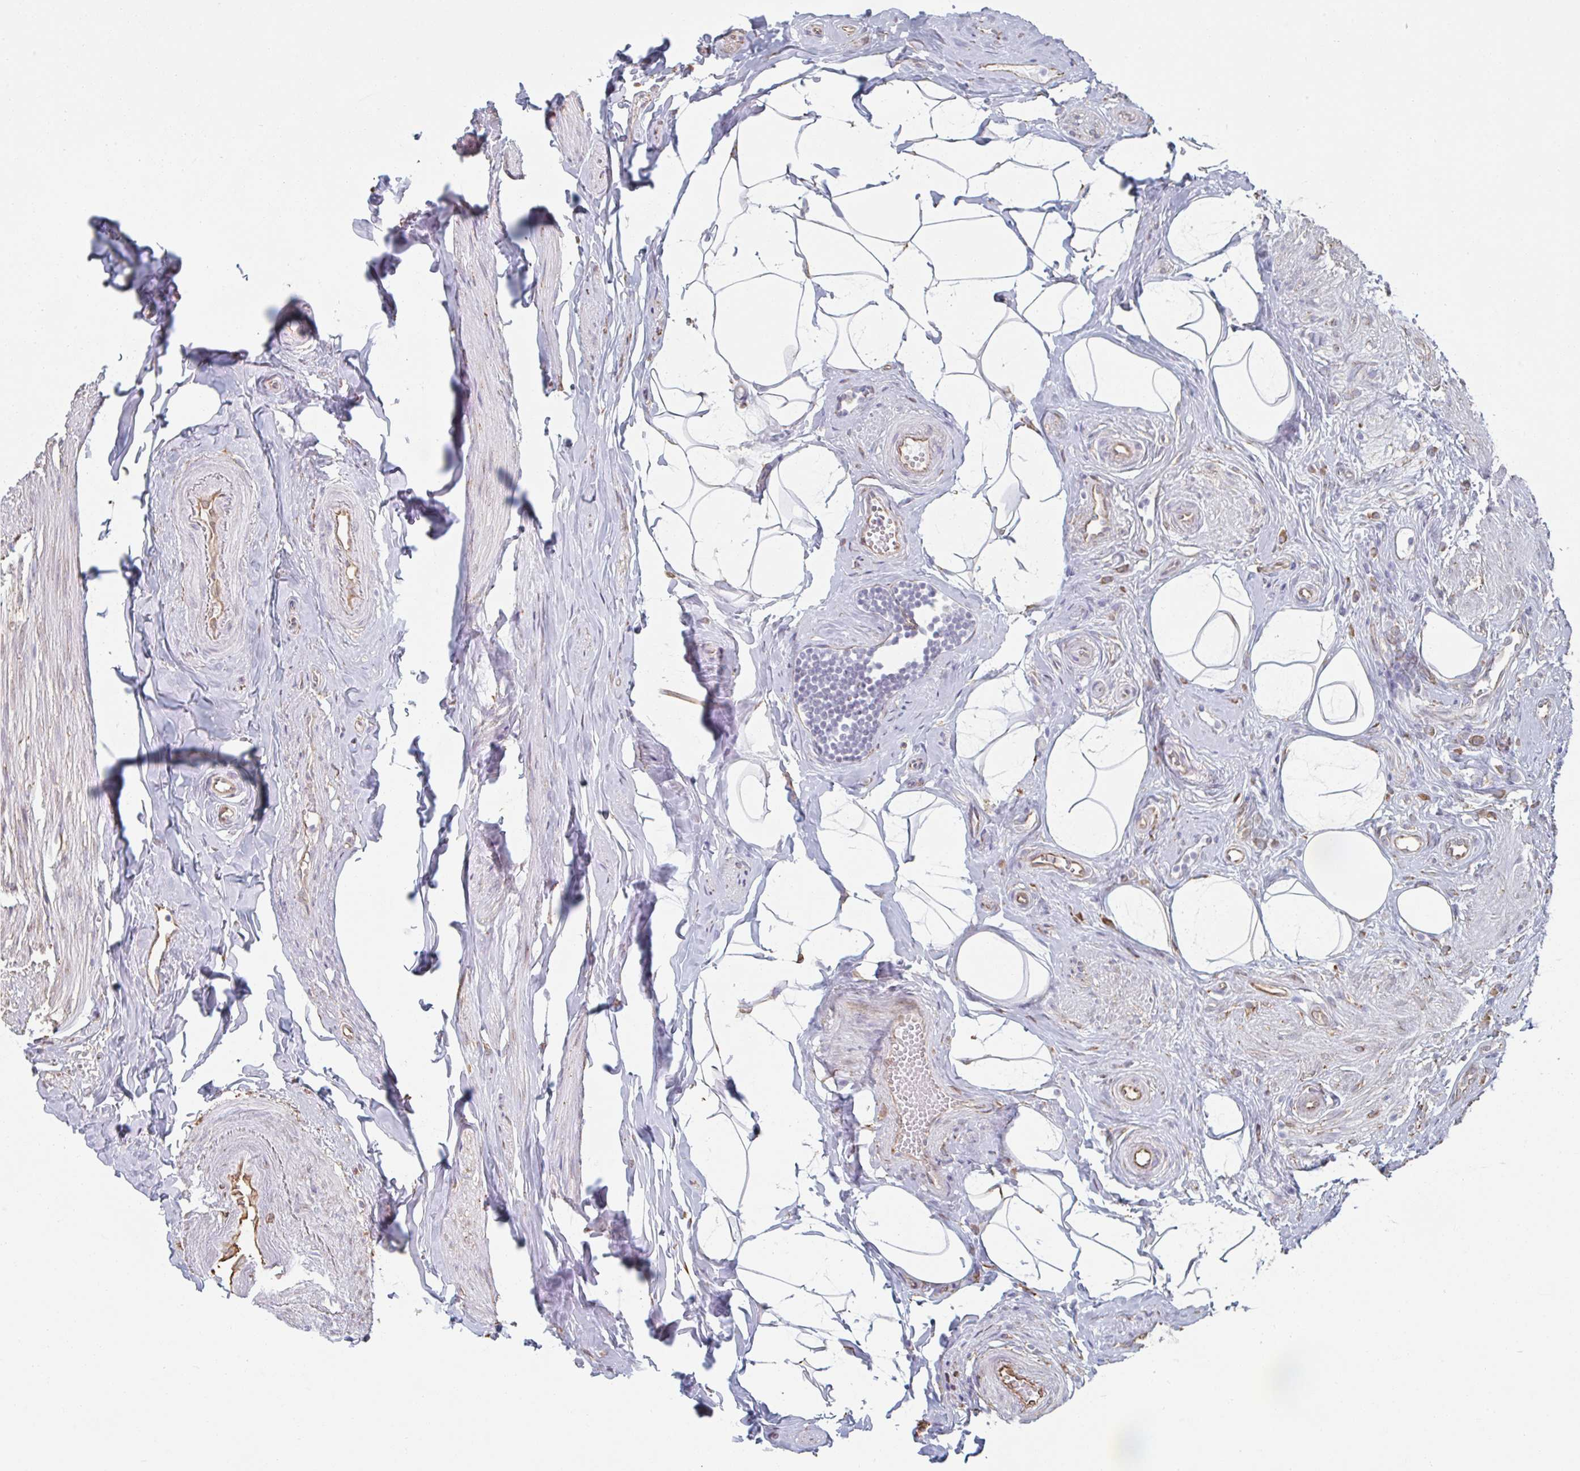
{"staining": {"intensity": "negative", "quantity": "none", "location": "none"}, "tissue": "appendix", "cell_type": "Glandular cells", "image_type": "normal", "snomed": [{"axis": "morphology", "description": "Normal tissue, NOS"}, {"axis": "topography", "description": "Appendix"}], "caption": "The immunohistochemistry photomicrograph has no significant positivity in glandular cells of appendix.", "gene": "RAB5IF", "patient": {"sex": "female", "age": 56}}